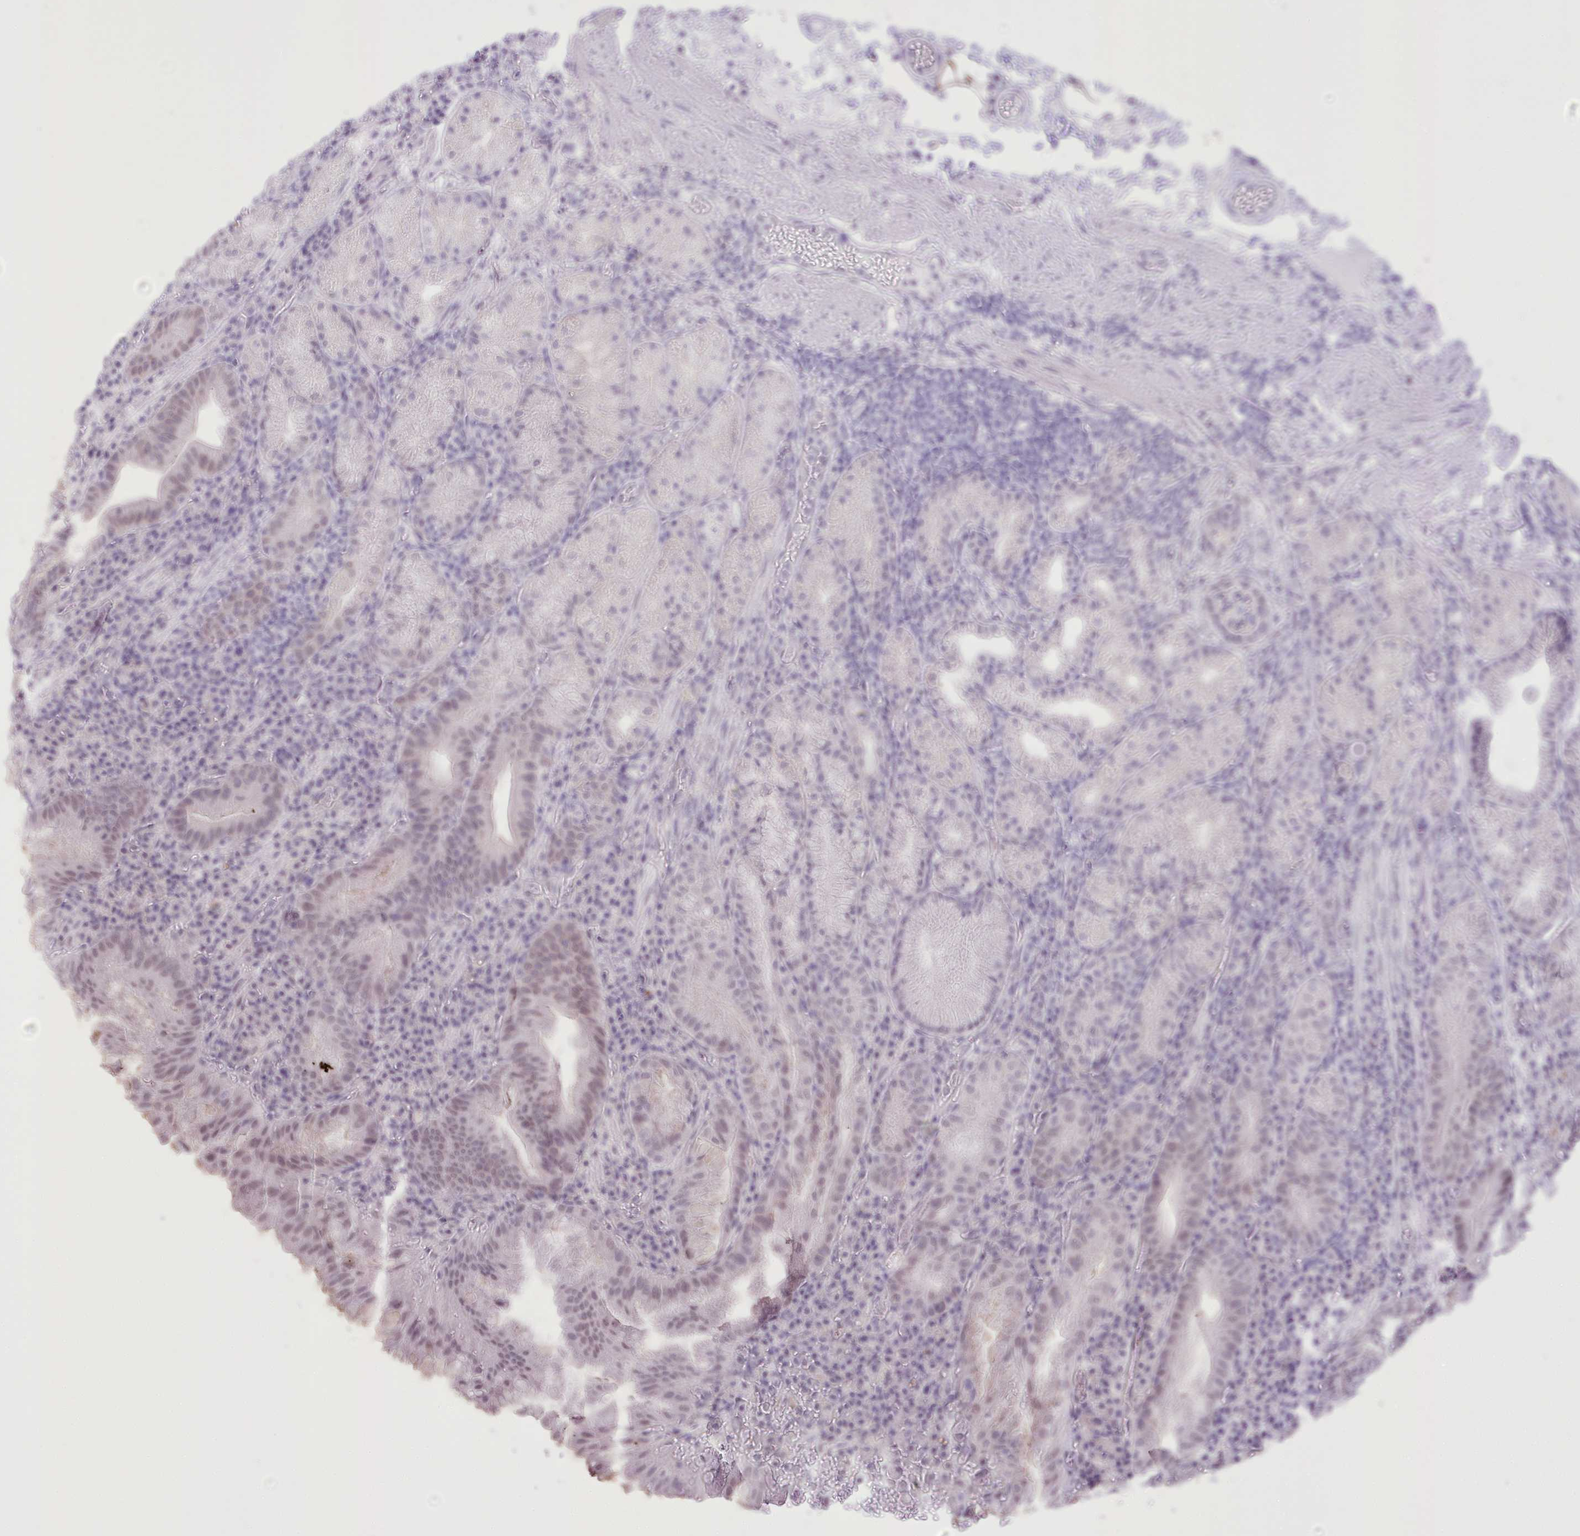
{"staining": {"intensity": "weak", "quantity": "<25%", "location": "nuclear"}, "tissue": "stomach", "cell_type": "Glandular cells", "image_type": "normal", "snomed": [{"axis": "morphology", "description": "Normal tissue, NOS"}, {"axis": "morphology", "description": "Inflammation, NOS"}, {"axis": "topography", "description": "Stomach"}], "caption": "This is a histopathology image of IHC staining of unremarkable stomach, which shows no positivity in glandular cells. (DAB (3,3'-diaminobenzidine) IHC with hematoxylin counter stain).", "gene": "SLC39A10", "patient": {"sex": "male", "age": 79}}